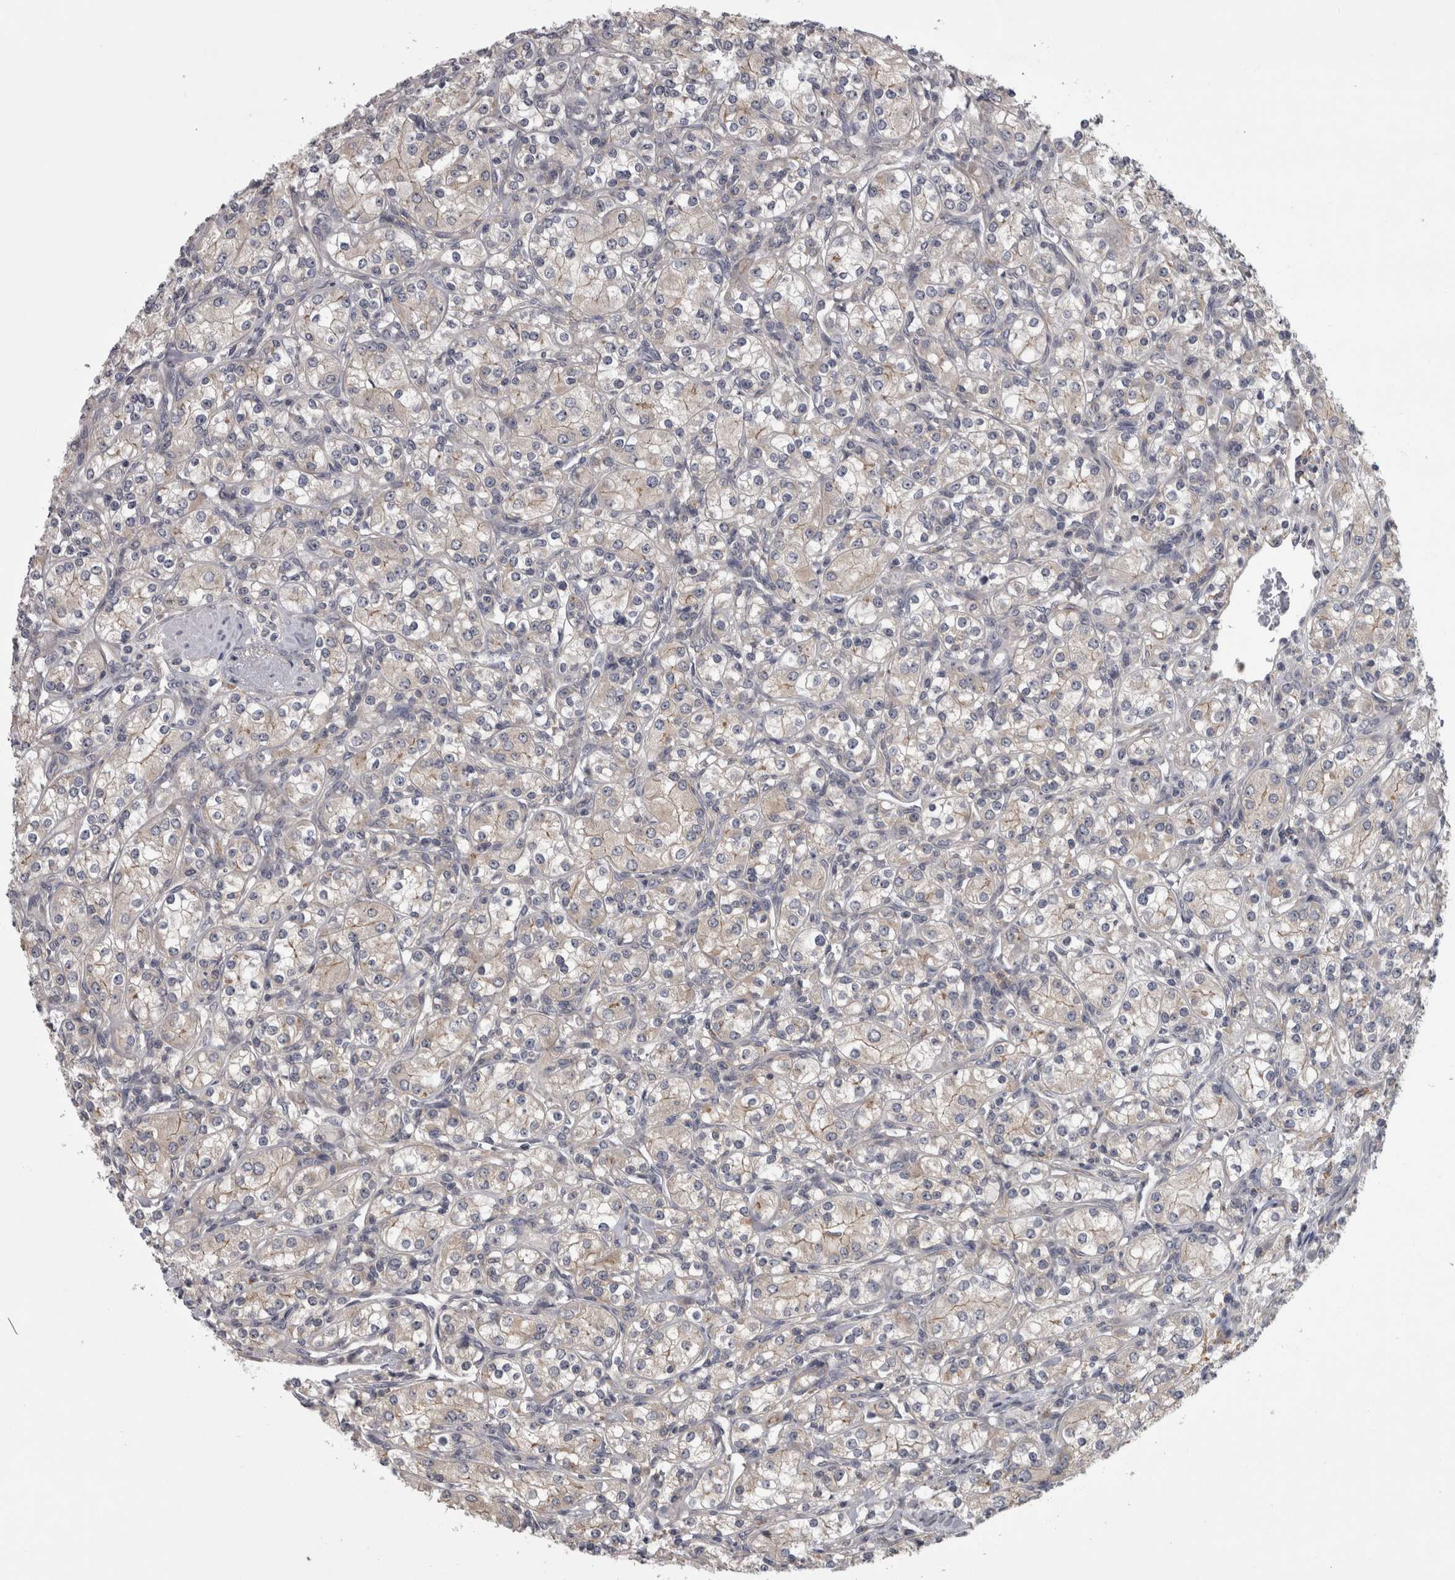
{"staining": {"intensity": "negative", "quantity": "none", "location": "none"}, "tissue": "renal cancer", "cell_type": "Tumor cells", "image_type": "cancer", "snomed": [{"axis": "morphology", "description": "Adenocarcinoma, NOS"}, {"axis": "topography", "description": "Kidney"}], "caption": "Histopathology image shows no significant protein expression in tumor cells of renal cancer.", "gene": "PRKCI", "patient": {"sex": "male", "age": 77}}